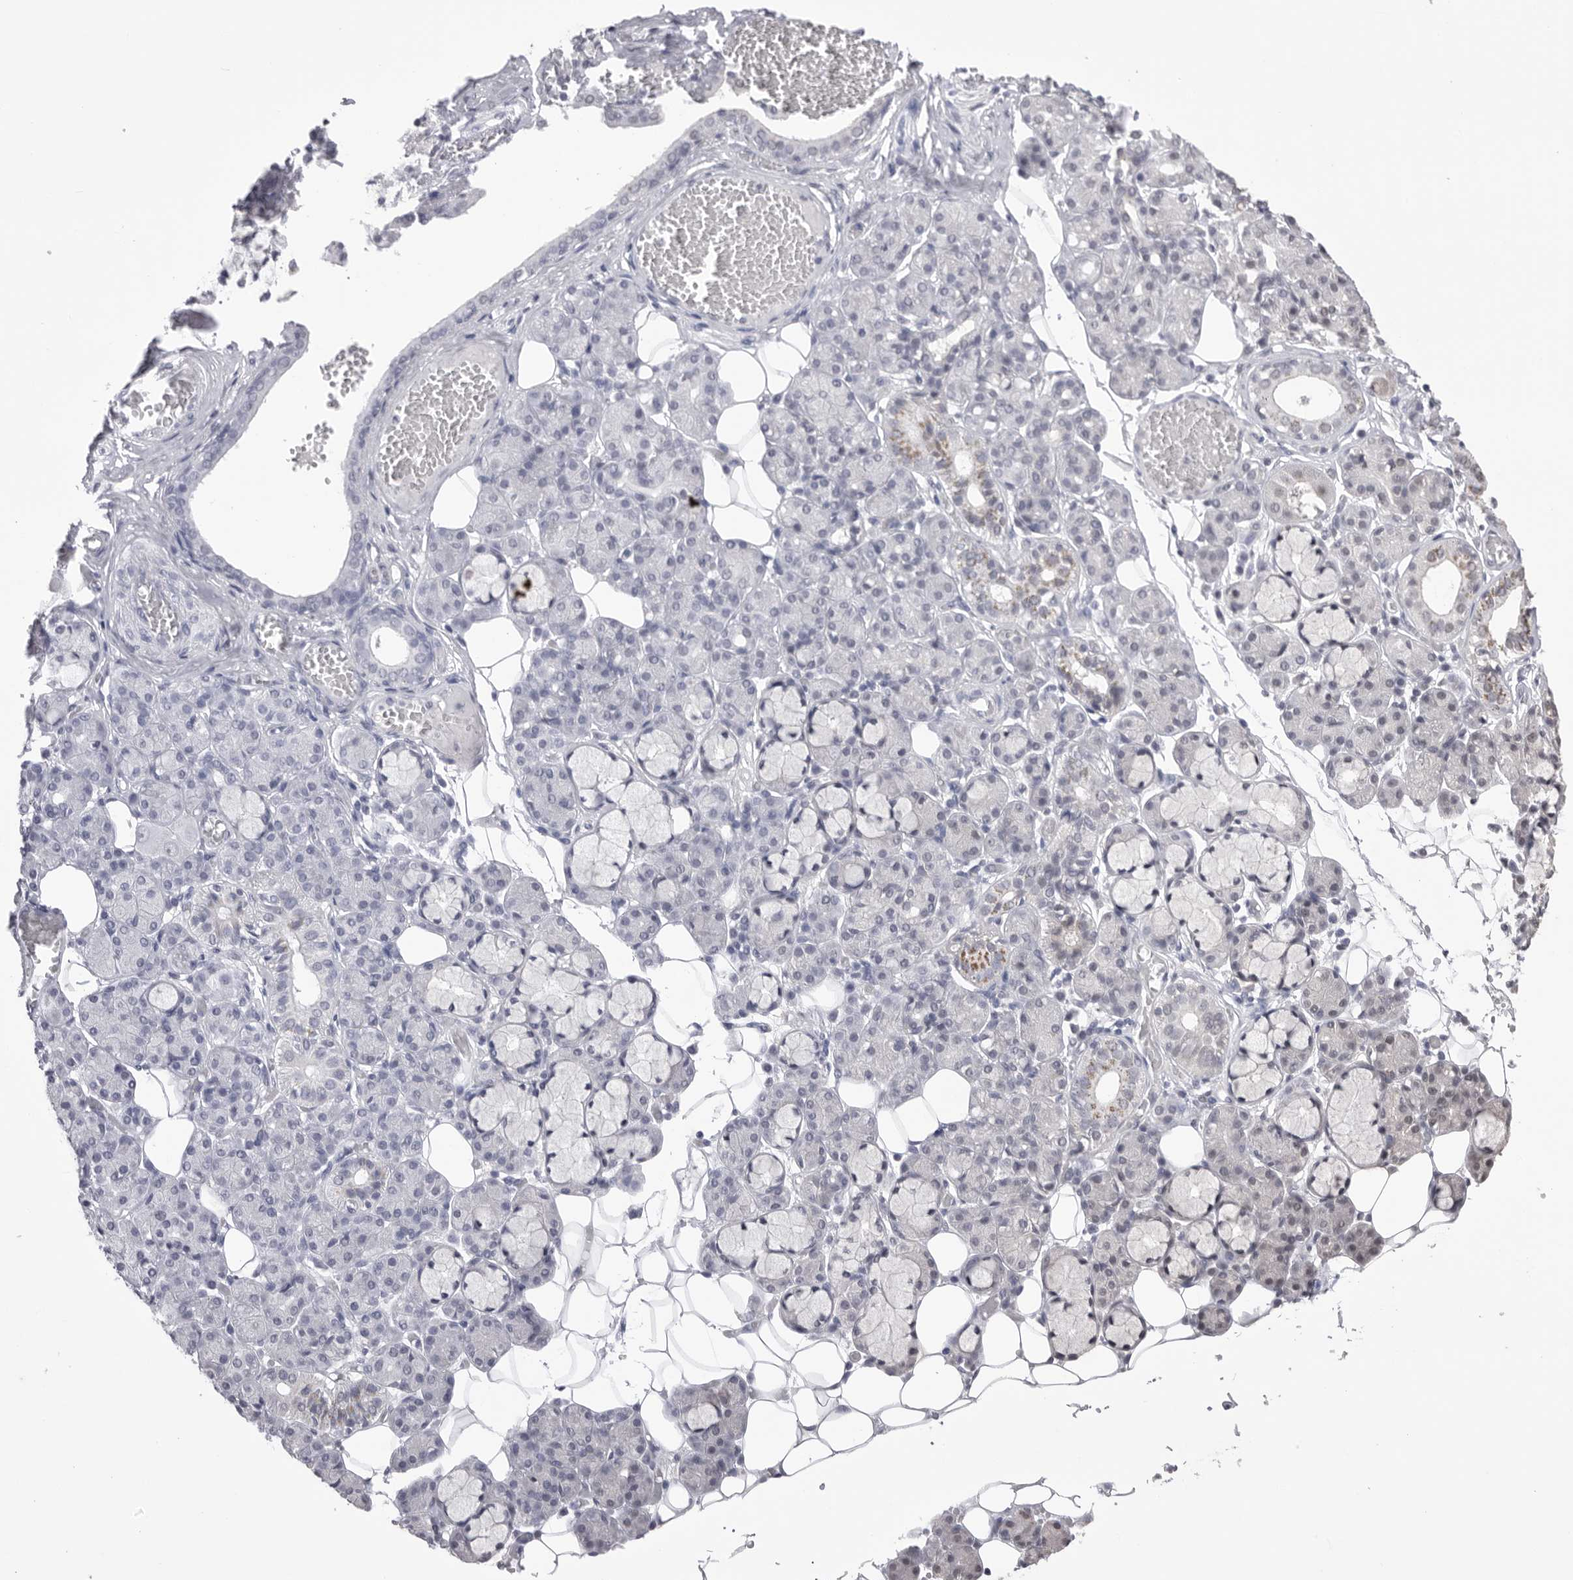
{"staining": {"intensity": "moderate", "quantity": "<25%", "location": "cytoplasmic/membranous"}, "tissue": "salivary gland", "cell_type": "Glandular cells", "image_type": "normal", "snomed": [{"axis": "morphology", "description": "Normal tissue, NOS"}, {"axis": "topography", "description": "Salivary gland"}], "caption": "The image shows immunohistochemical staining of normal salivary gland. There is moderate cytoplasmic/membranous positivity is present in approximately <25% of glandular cells.", "gene": "BCLAF3", "patient": {"sex": "male", "age": 63}}